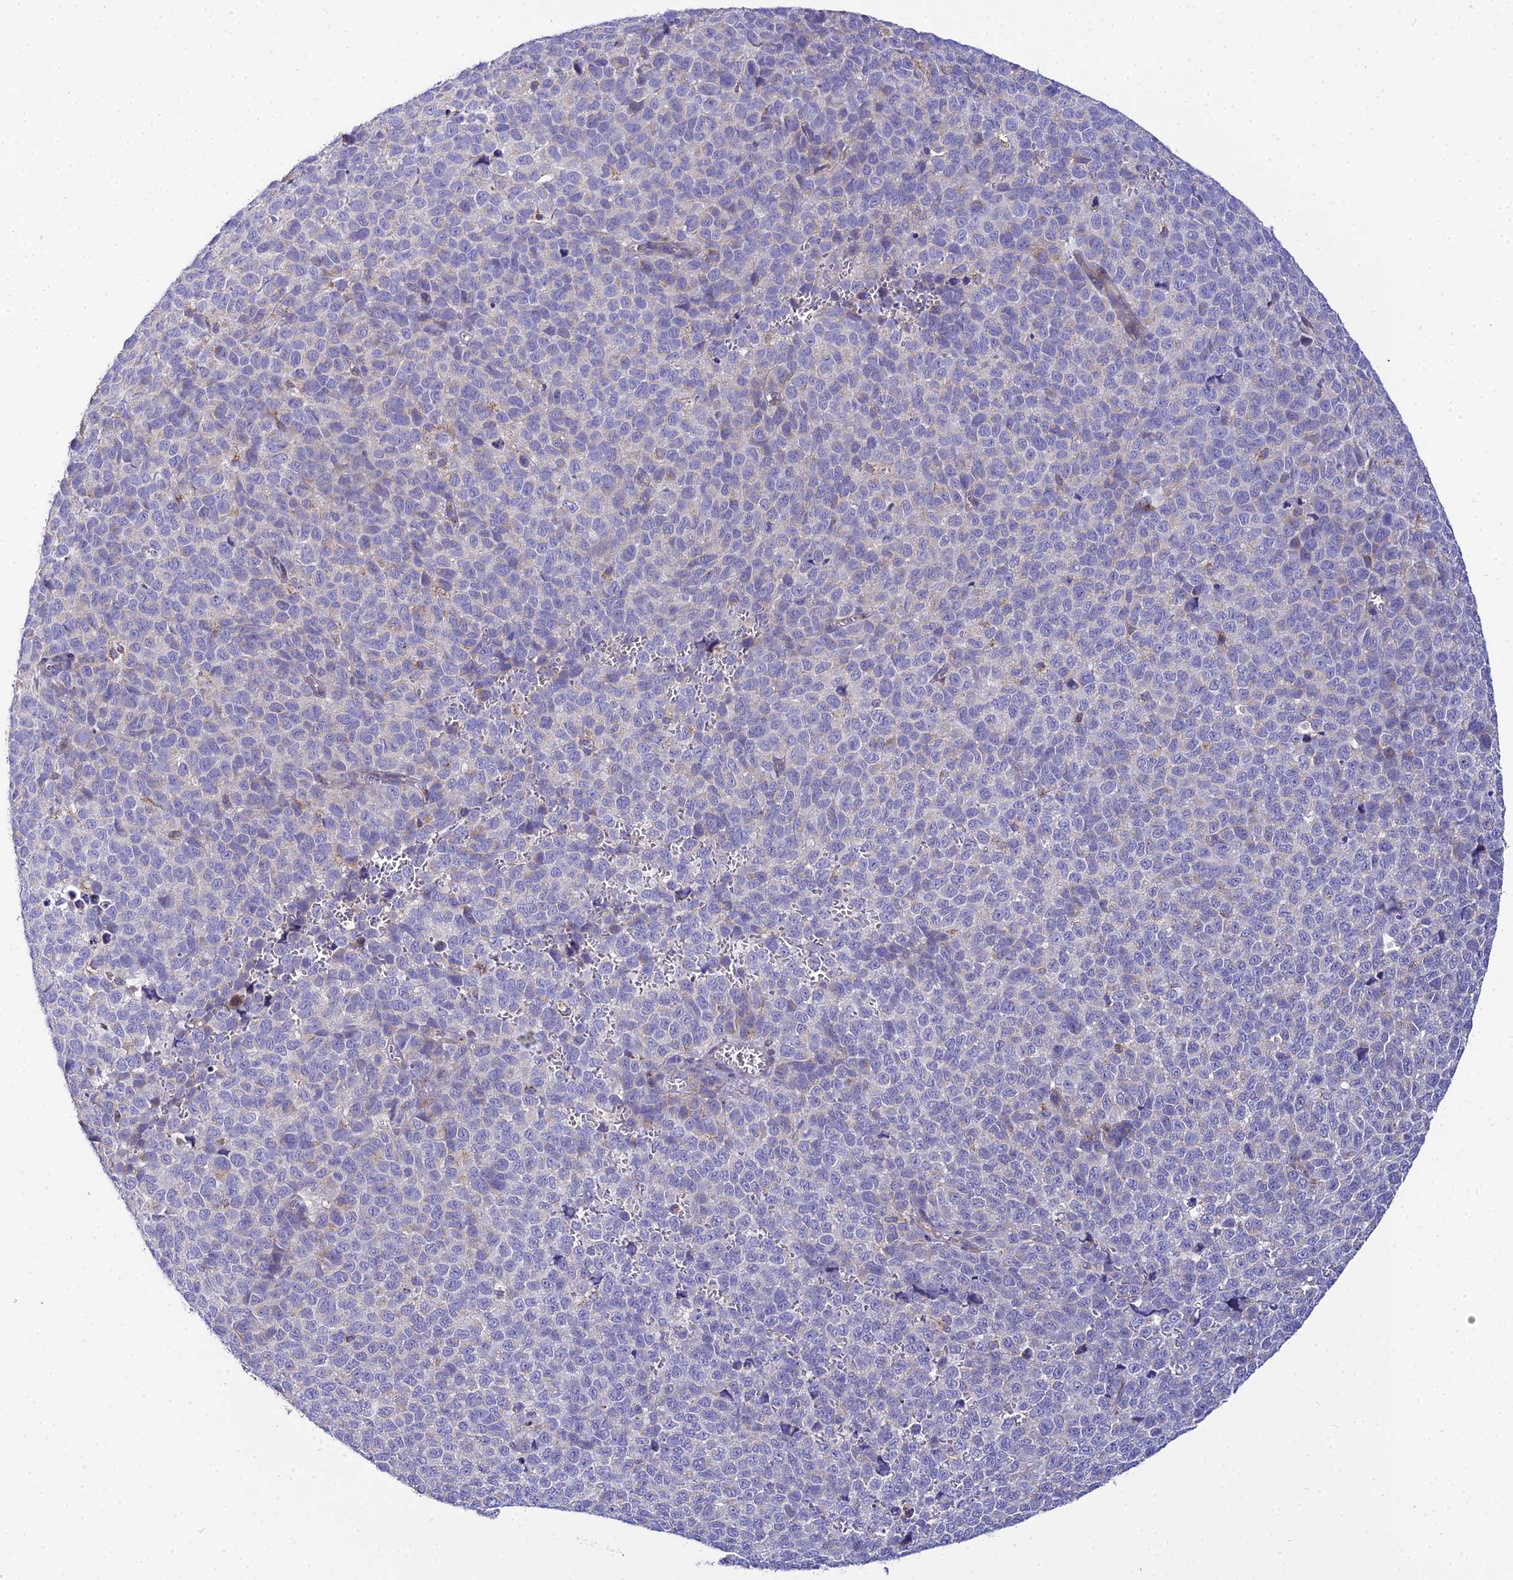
{"staining": {"intensity": "negative", "quantity": "none", "location": "none"}, "tissue": "melanoma", "cell_type": "Tumor cells", "image_type": "cancer", "snomed": [{"axis": "morphology", "description": "Malignant melanoma, NOS"}, {"axis": "topography", "description": "Nose, NOS"}], "caption": "This is a histopathology image of IHC staining of malignant melanoma, which shows no expression in tumor cells.", "gene": "NIPSNAP3A", "patient": {"sex": "female", "age": 48}}